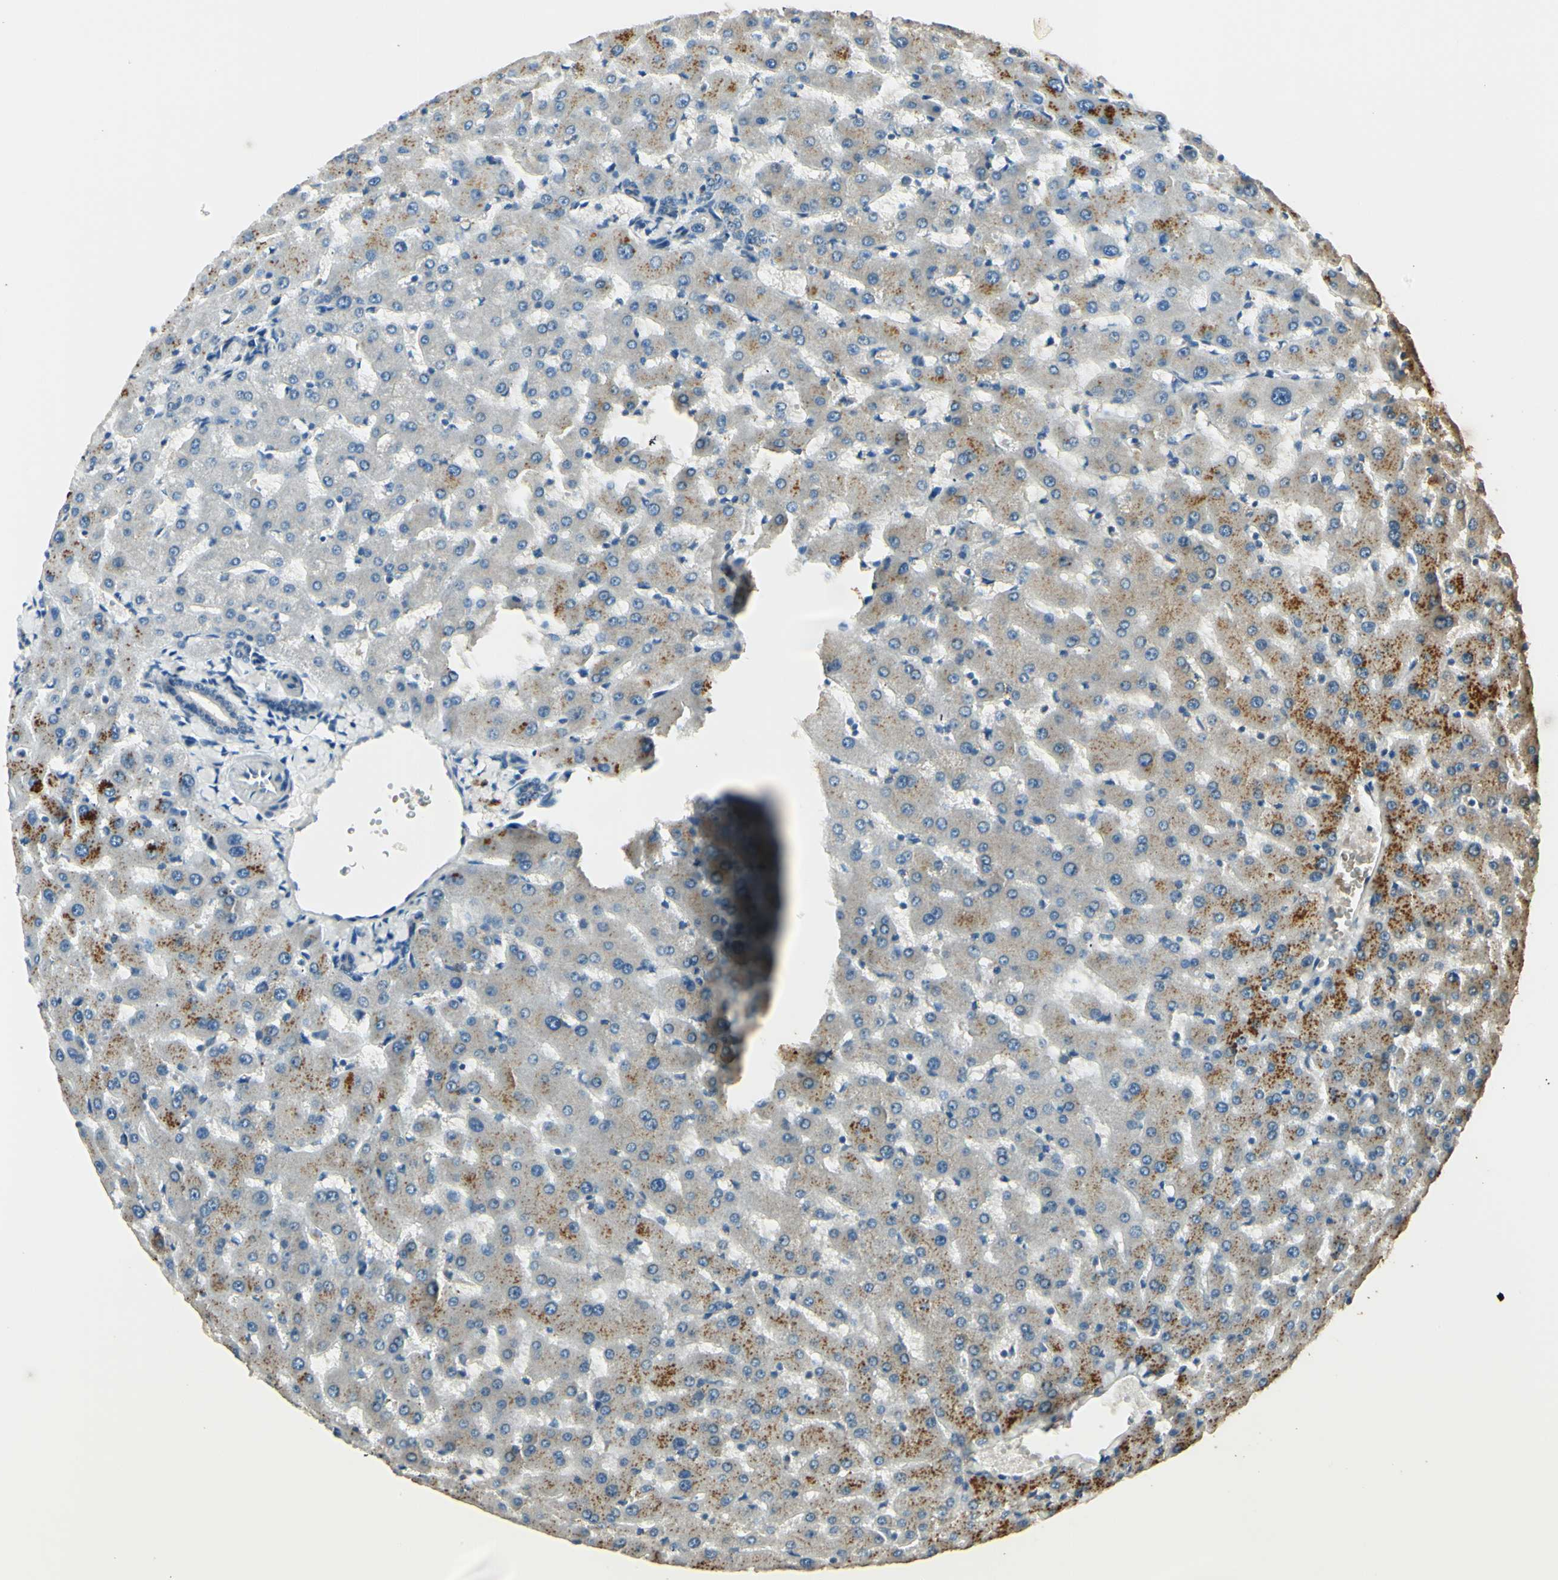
{"staining": {"intensity": "strong", "quantity": ">75%", "location": "cytoplasmic/membranous"}, "tissue": "liver", "cell_type": "Cholangiocytes", "image_type": "normal", "snomed": [{"axis": "morphology", "description": "Normal tissue, NOS"}, {"axis": "topography", "description": "Liver"}], "caption": "DAB (3,3'-diaminobenzidine) immunohistochemical staining of normal human liver demonstrates strong cytoplasmic/membranous protein positivity in about >75% of cholangiocytes.", "gene": "ARHGEF17", "patient": {"sex": "female", "age": 63}}